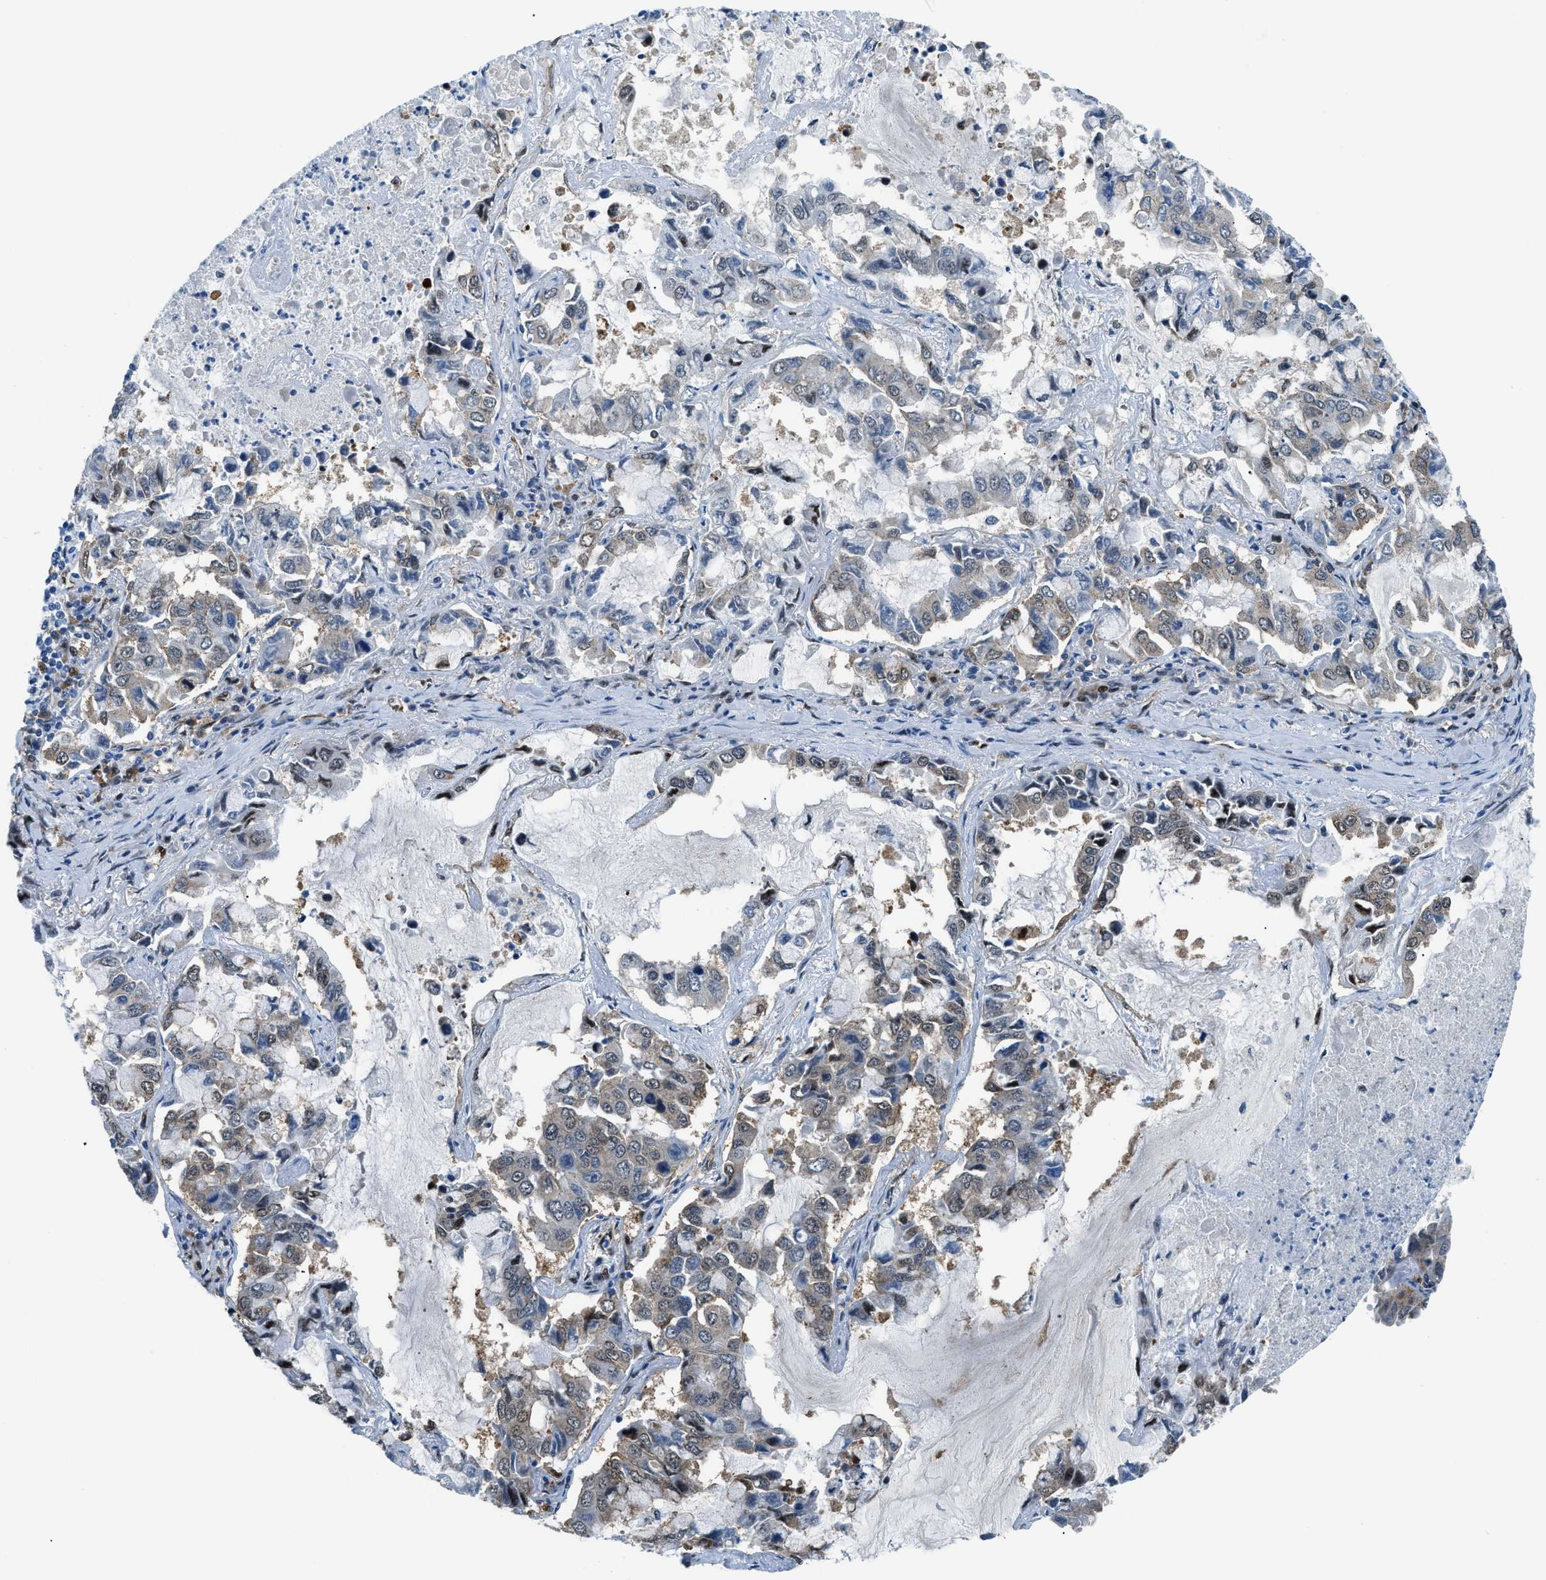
{"staining": {"intensity": "weak", "quantity": "<25%", "location": "cytoplasmic/membranous"}, "tissue": "lung cancer", "cell_type": "Tumor cells", "image_type": "cancer", "snomed": [{"axis": "morphology", "description": "Adenocarcinoma, NOS"}, {"axis": "topography", "description": "Lung"}], "caption": "DAB immunohistochemical staining of lung cancer reveals no significant positivity in tumor cells.", "gene": "YWHAE", "patient": {"sex": "male", "age": 64}}